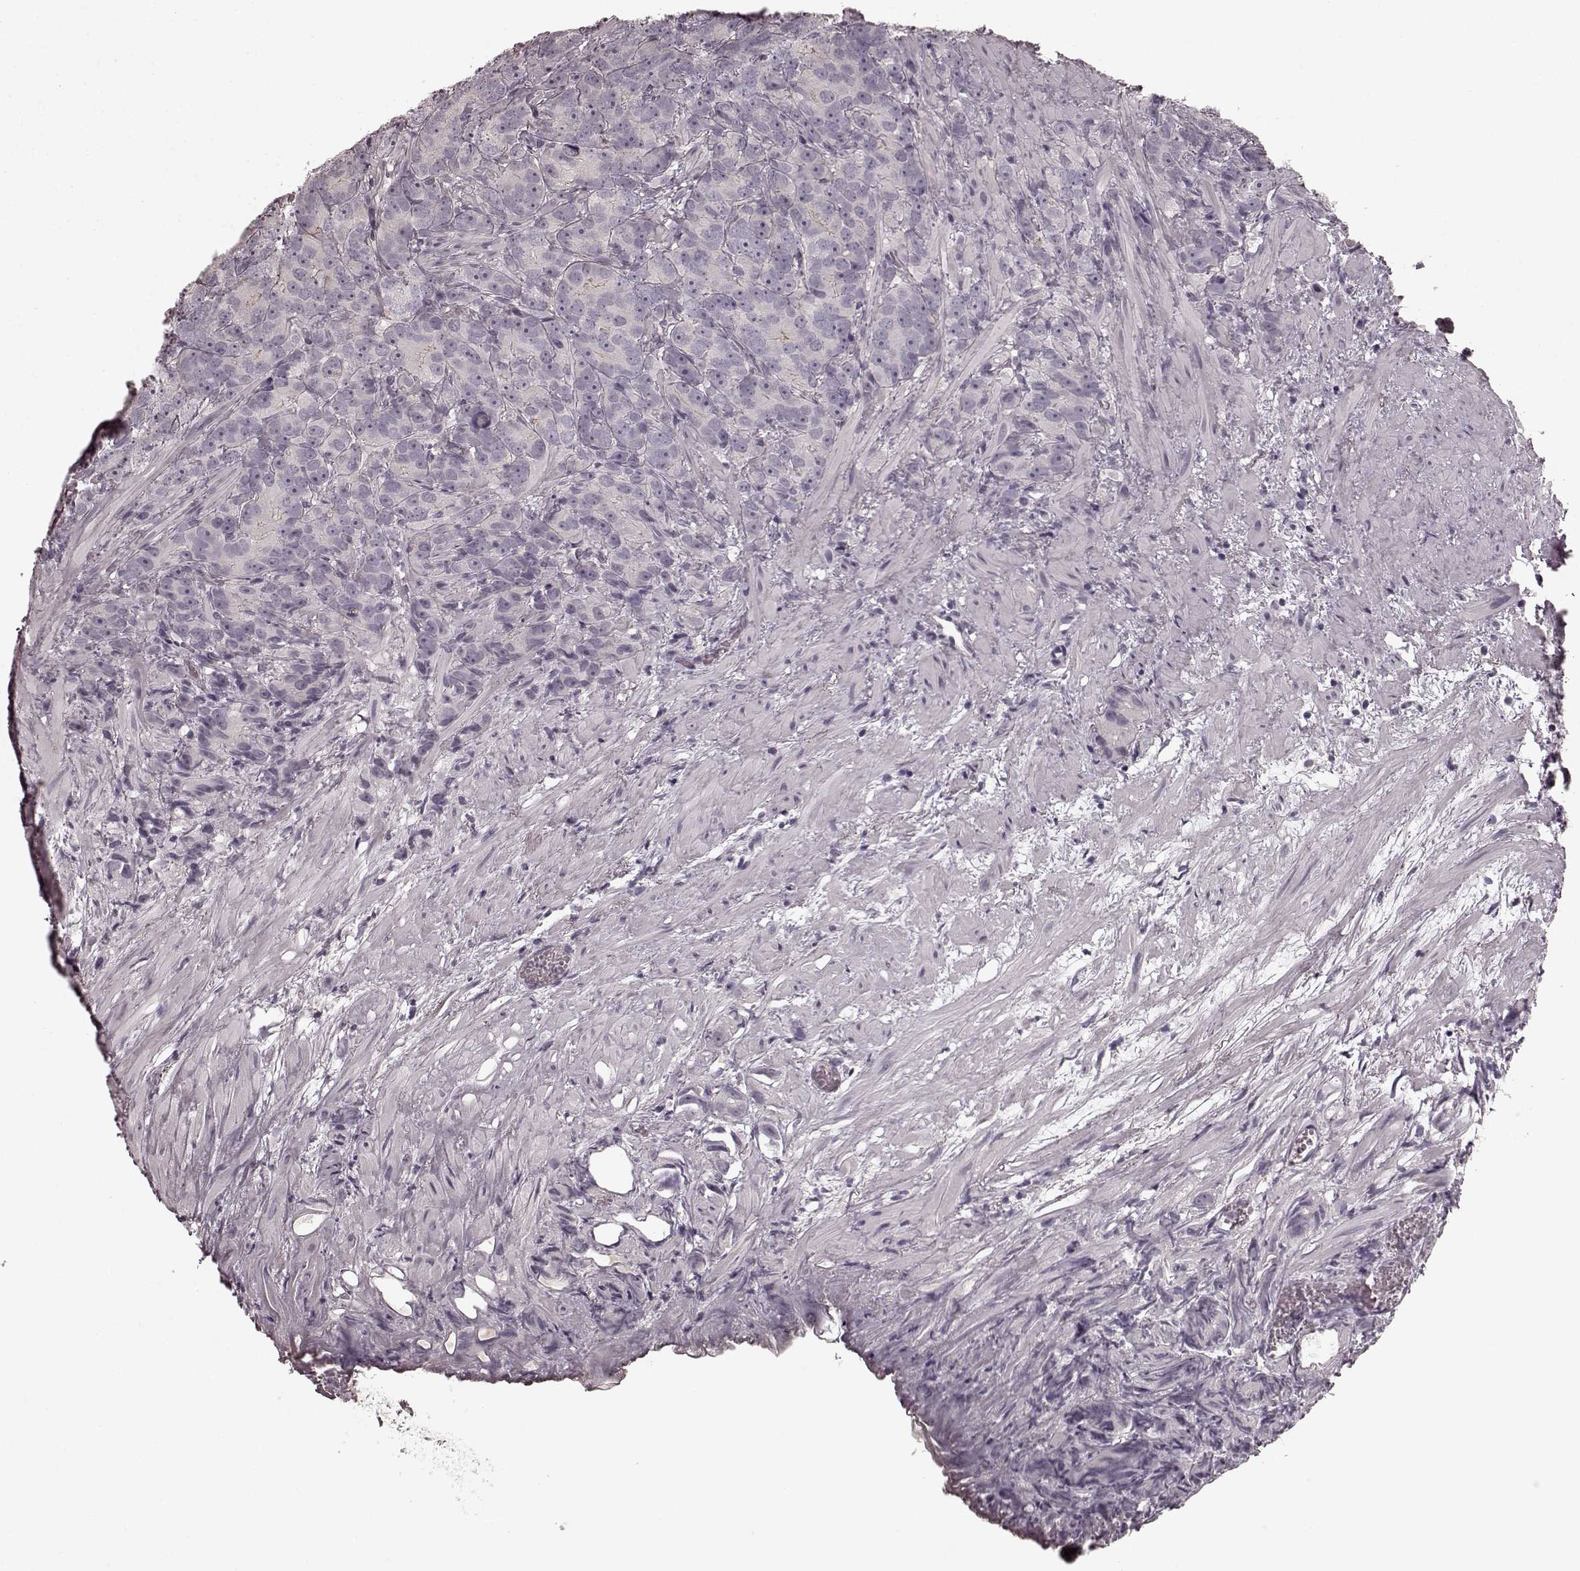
{"staining": {"intensity": "negative", "quantity": "none", "location": "none"}, "tissue": "prostate cancer", "cell_type": "Tumor cells", "image_type": "cancer", "snomed": [{"axis": "morphology", "description": "Adenocarcinoma, High grade"}, {"axis": "topography", "description": "Prostate"}], "caption": "Human prostate cancer (high-grade adenocarcinoma) stained for a protein using immunohistochemistry reveals no staining in tumor cells.", "gene": "PRKCE", "patient": {"sex": "male", "age": 90}}